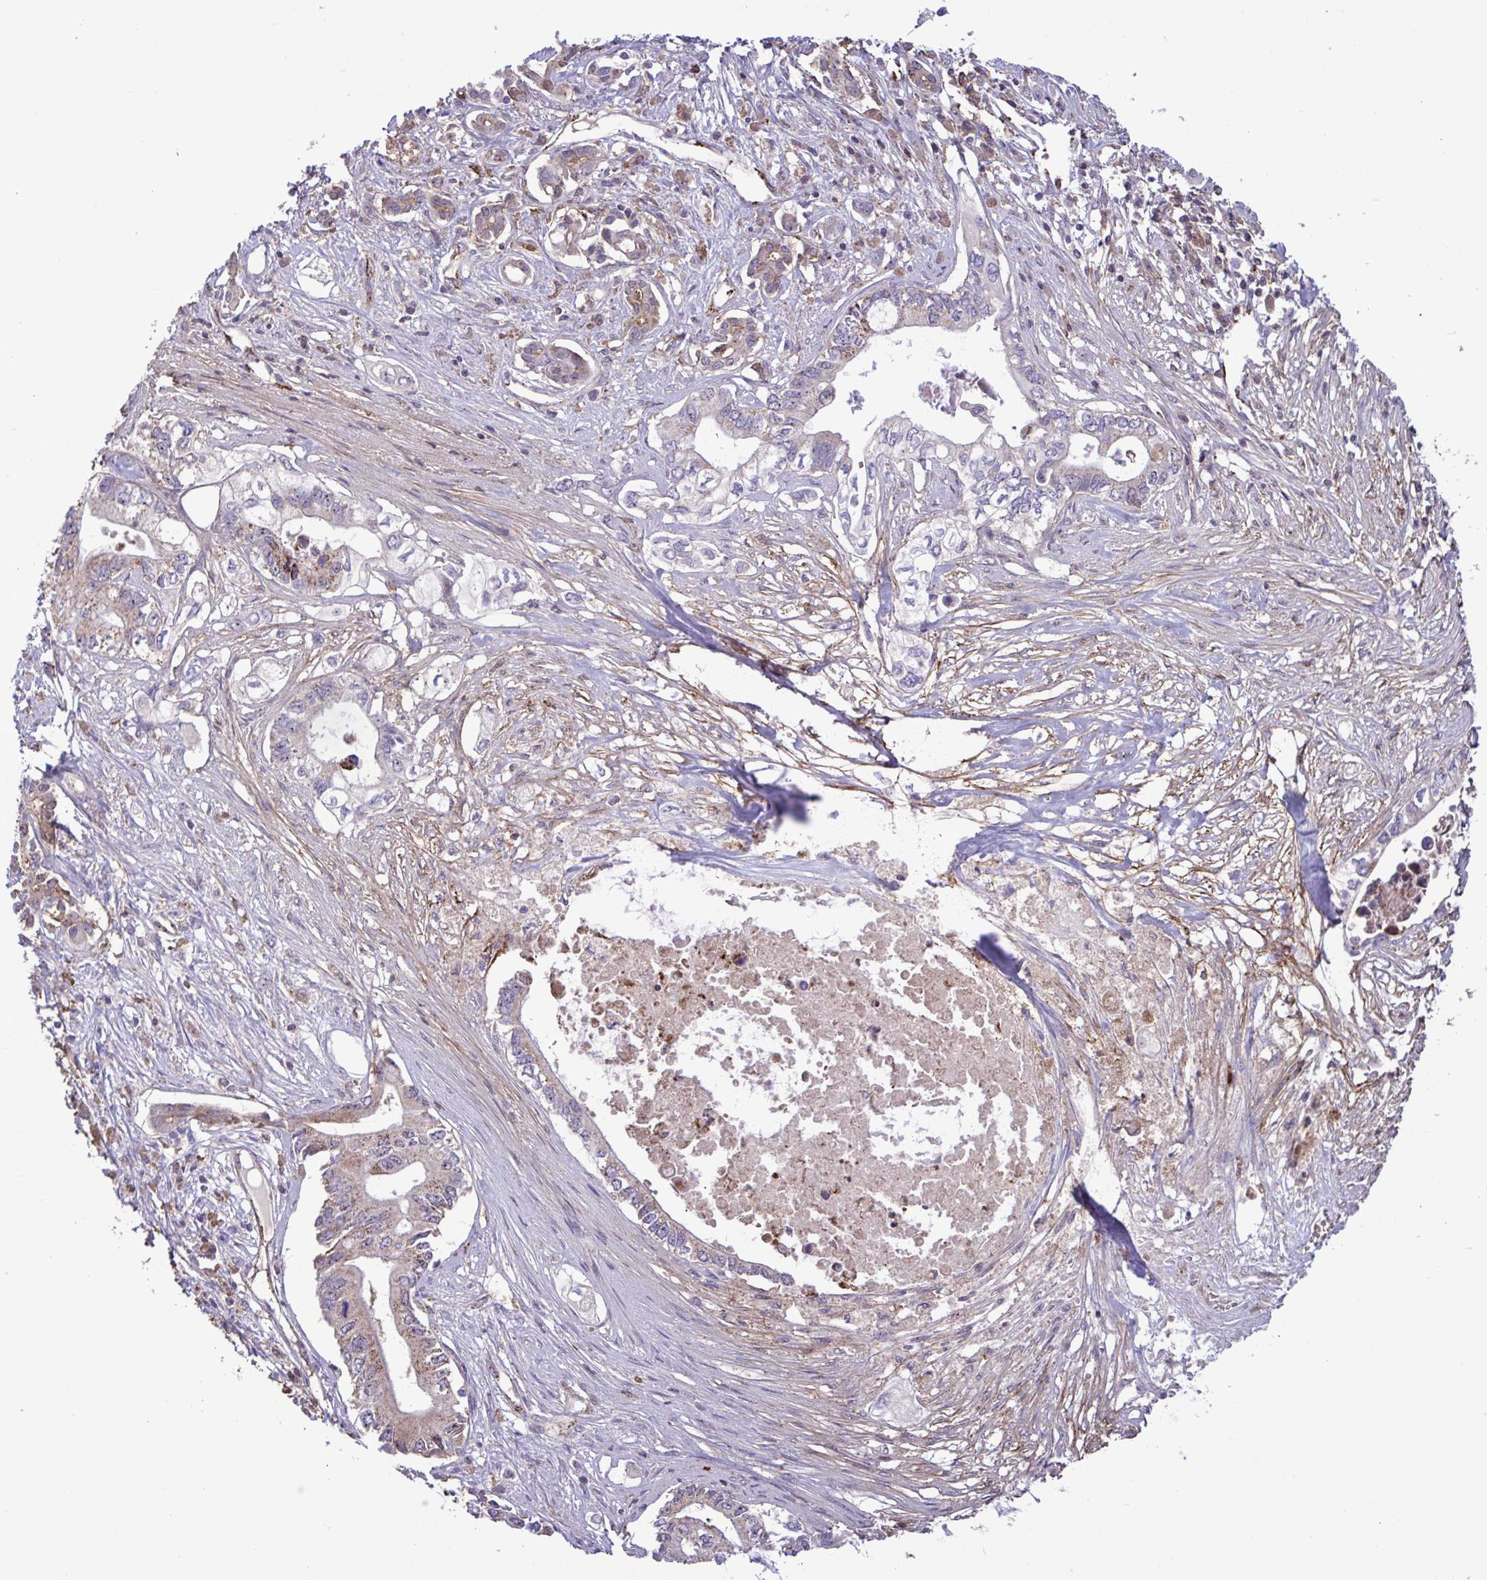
{"staining": {"intensity": "moderate", "quantity": "25%-75%", "location": "cytoplasmic/membranous,nuclear"}, "tissue": "pancreatic cancer", "cell_type": "Tumor cells", "image_type": "cancer", "snomed": [{"axis": "morphology", "description": "Adenocarcinoma, NOS"}, {"axis": "topography", "description": "Pancreas"}], "caption": "A photomicrograph of adenocarcinoma (pancreatic) stained for a protein demonstrates moderate cytoplasmic/membranous and nuclear brown staining in tumor cells.", "gene": "CD101", "patient": {"sex": "female", "age": 63}}